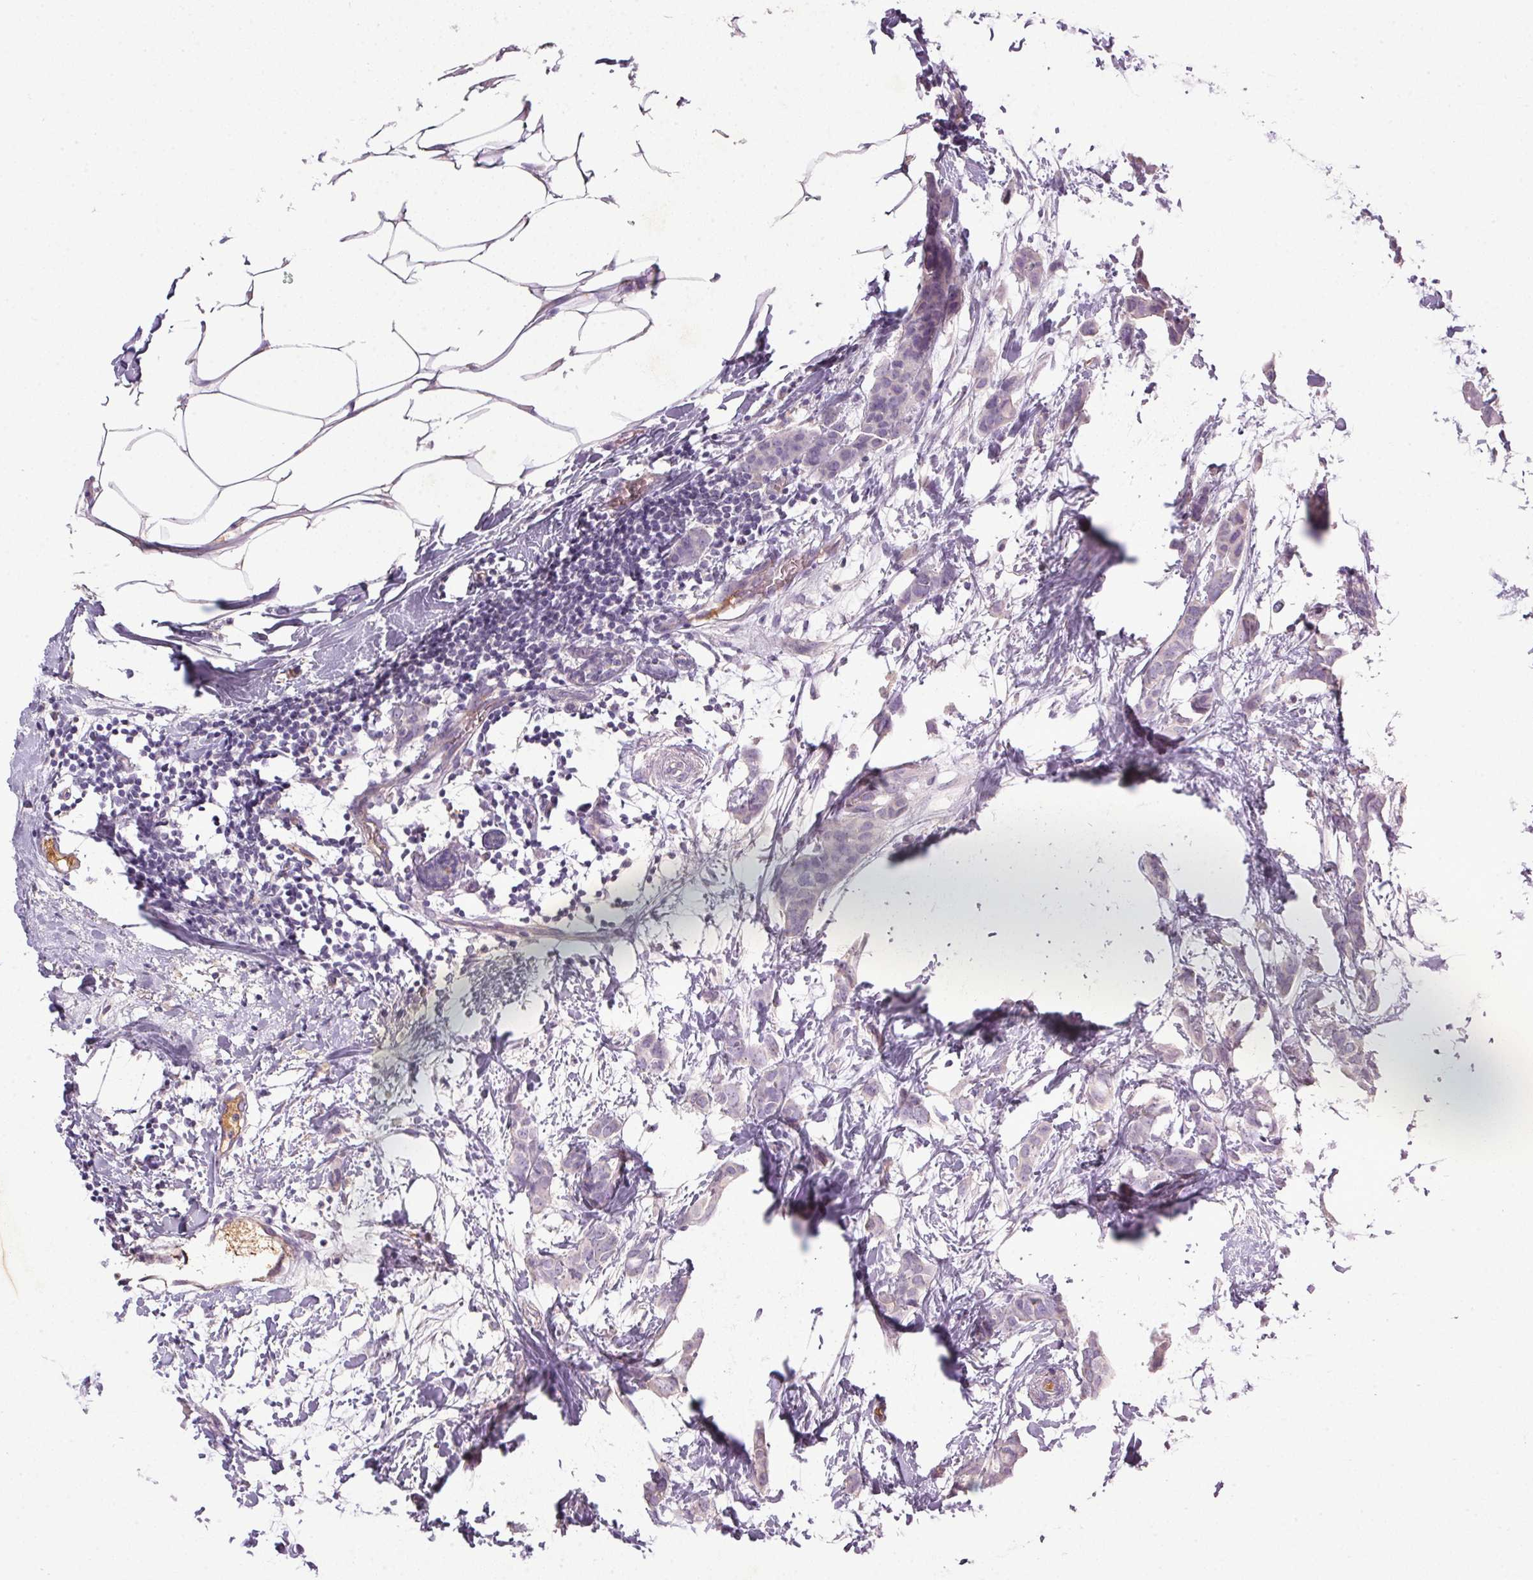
{"staining": {"intensity": "negative", "quantity": "none", "location": "none"}, "tissue": "breast cancer", "cell_type": "Tumor cells", "image_type": "cancer", "snomed": [{"axis": "morphology", "description": "Duct carcinoma"}, {"axis": "topography", "description": "Breast"}], "caption": "IHC of human breast cancer (invasive ductal carcinoma) displays no expression in tumor cells. Nuclei are stained in blue.", "gene": "APOC4", "patient": {"sex": "female", "age": 62}}